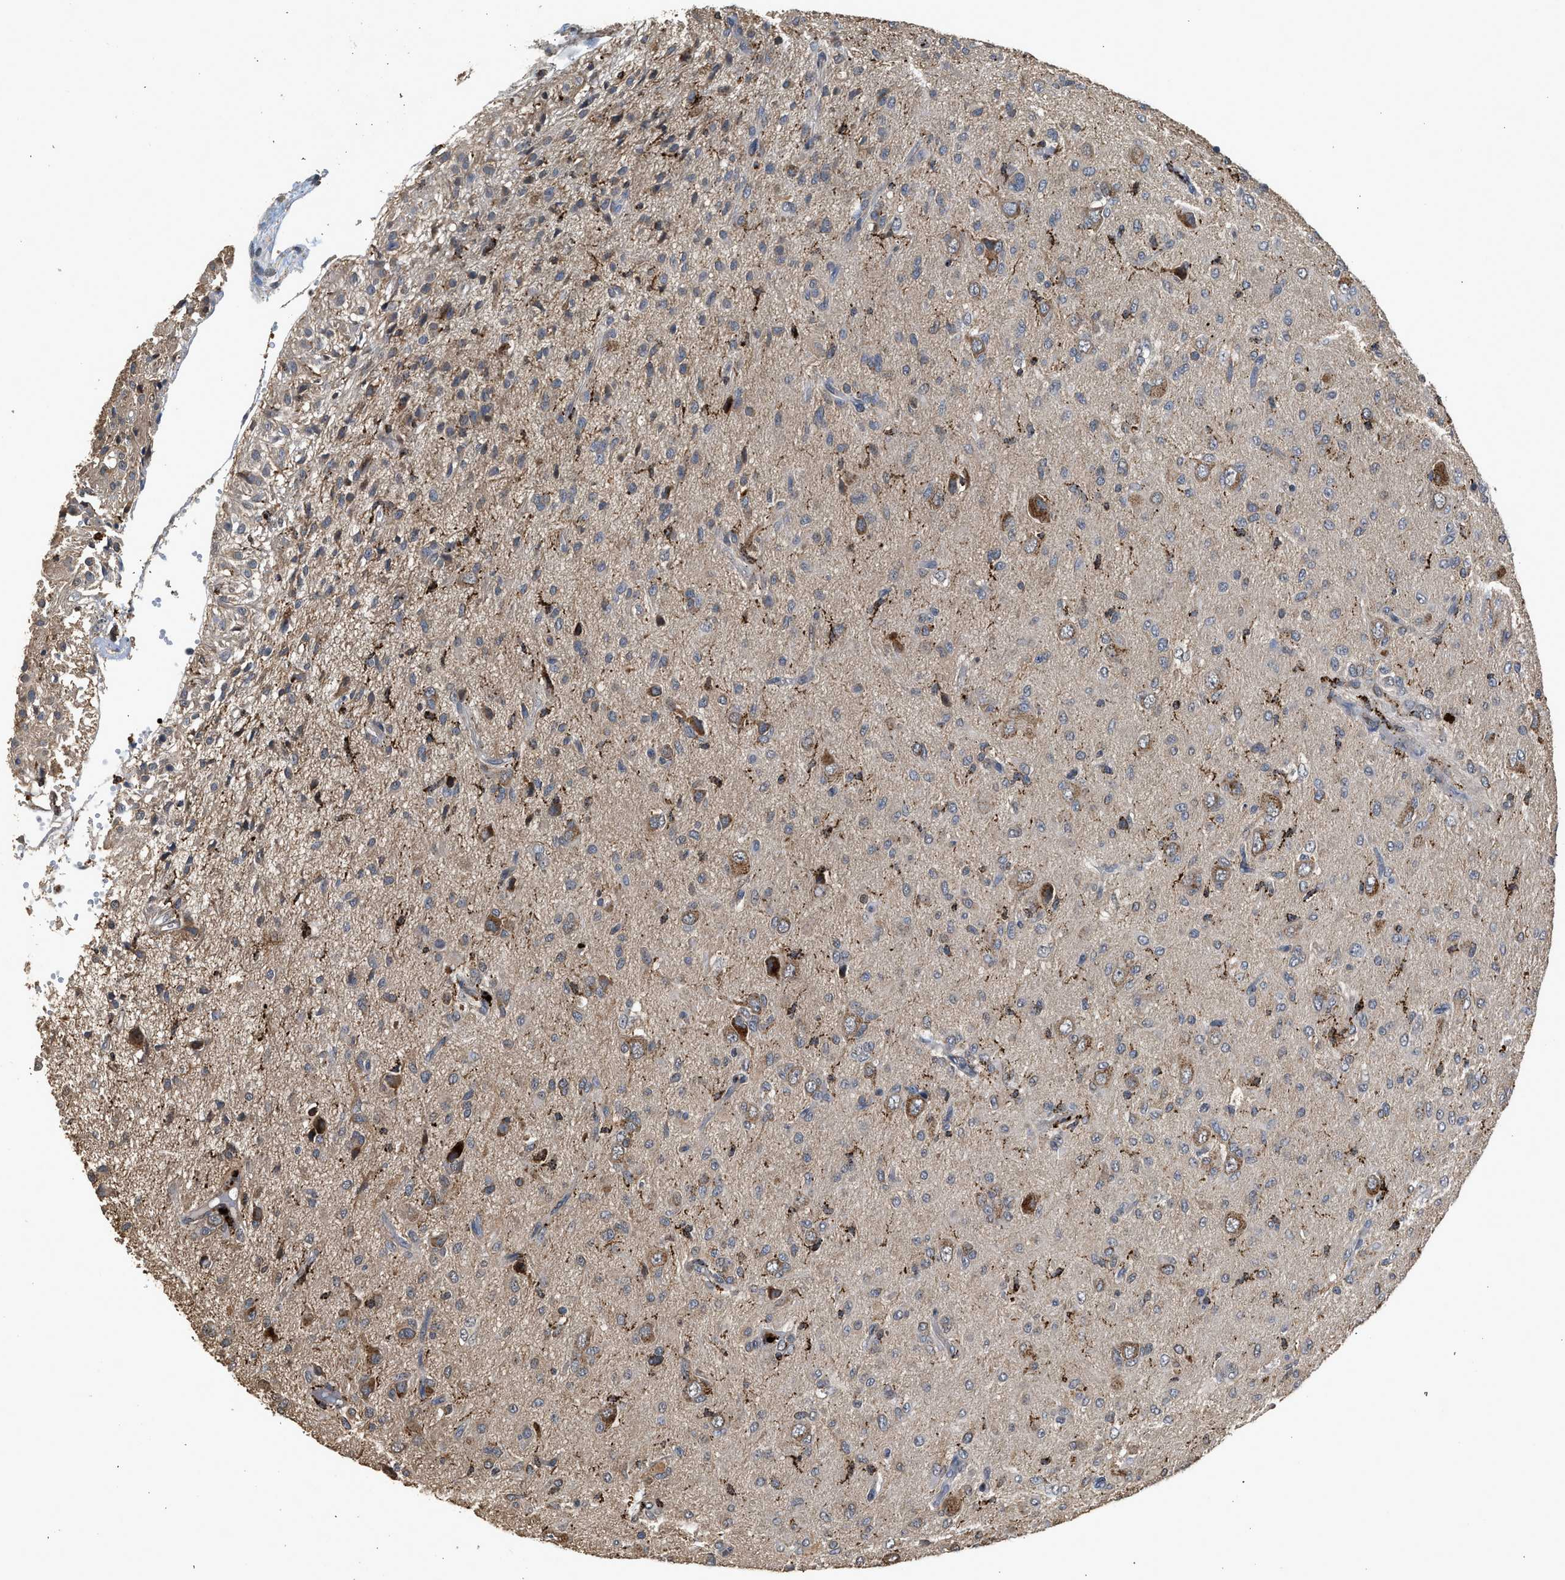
{"staining": {"intensity": "moderate", "quantity": "<25%", "location": "cytoplasmic/membranous"}, "tissue": "glioma", "cell_type": "Tumor cells", "image_type": "cancer", "snomed": [{"axis": "morphology", "description": "Glioma, malignant, High grade"}, {"axis": "topography", "description": "Brain"}], "caption": "Protein staining displays moderate cytoplasmic/membranous expression in approximately <25% of tumor cells in glioma. (DAB (3,3'-diaminobenzidine) IHC with brightfield microscopy, high magnification).", "gene": "CTSV", "patient": {"sex": "female", "age": 59}}